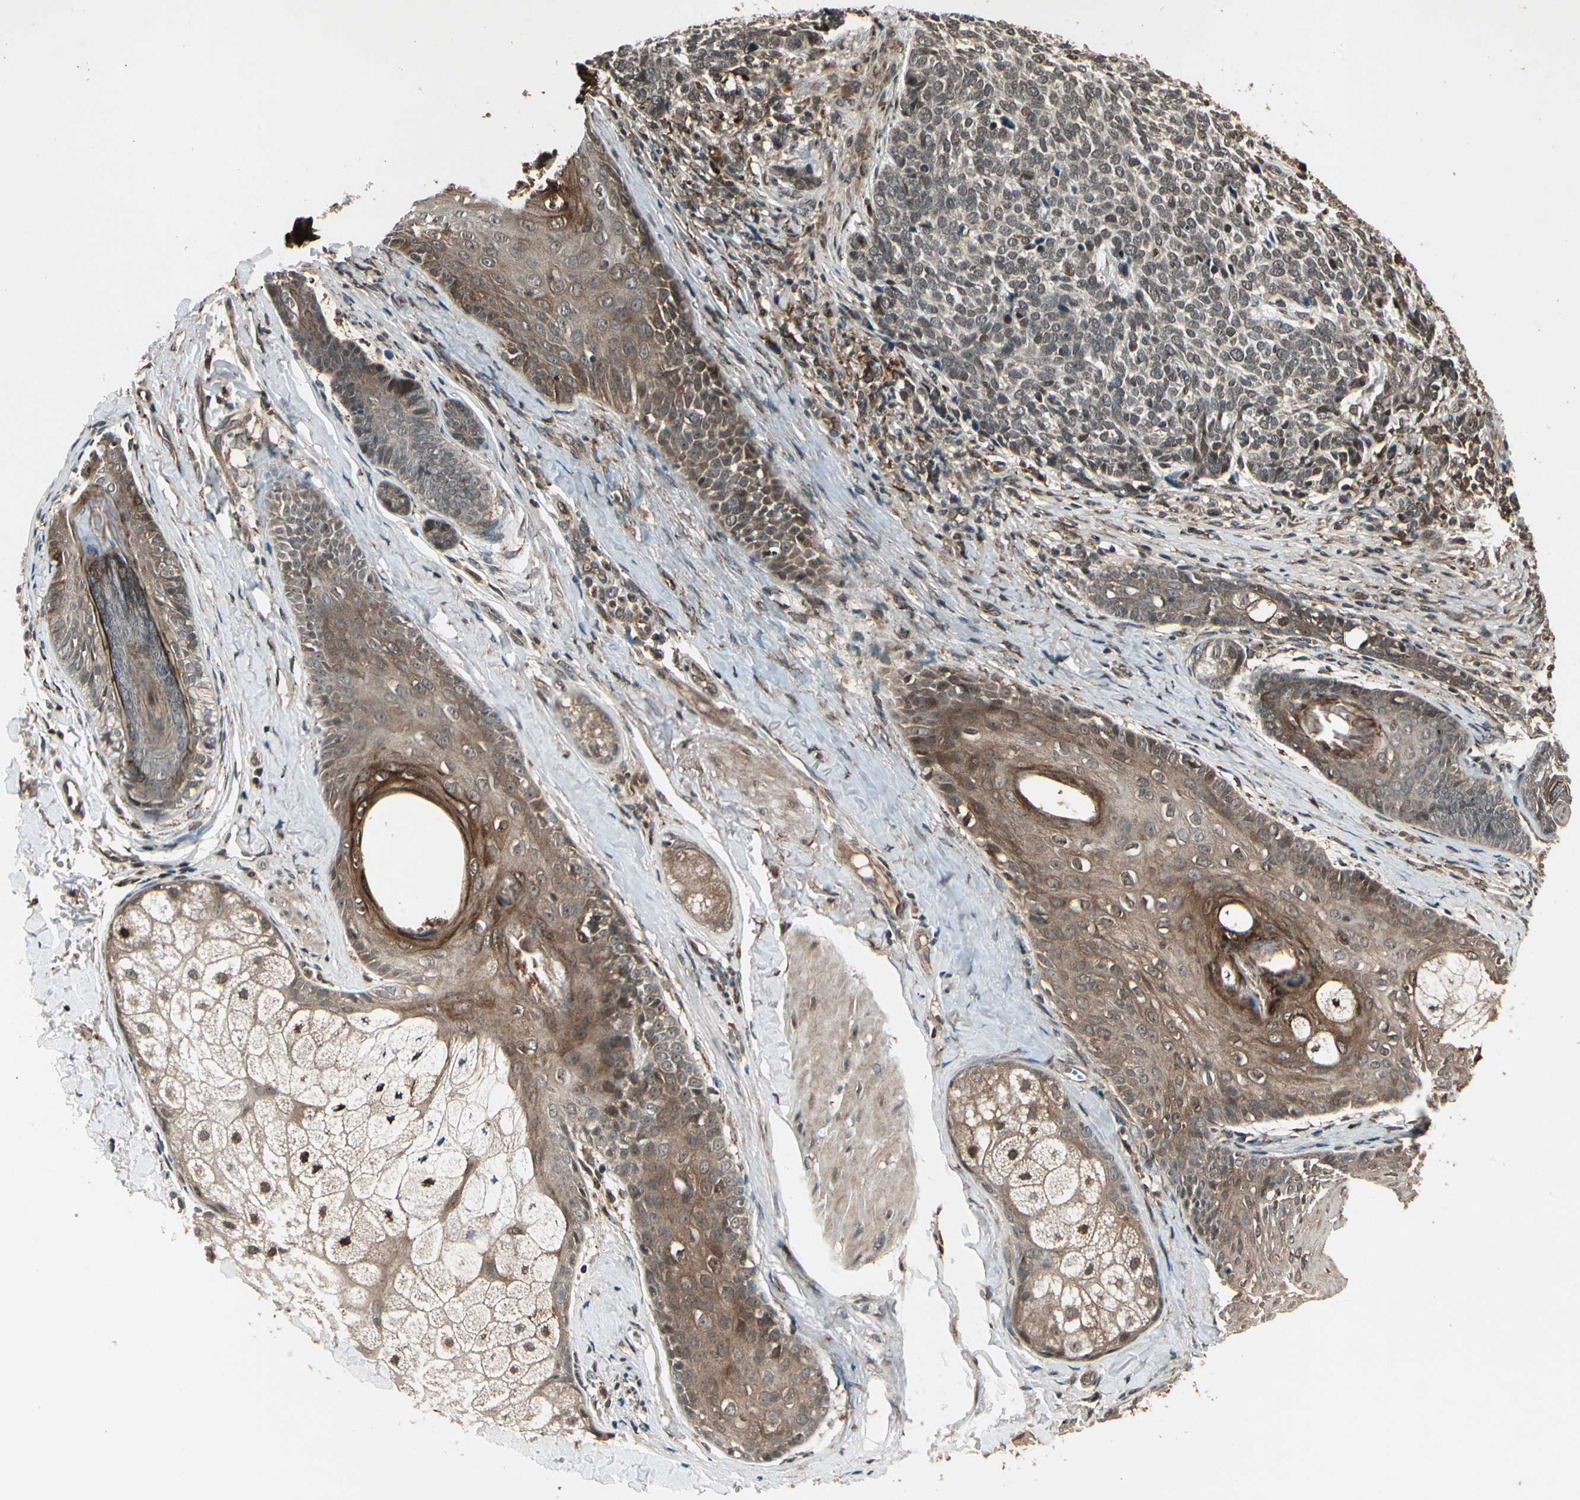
{"staining": {"intensity": "weak", "quantity": "<25%", "location": "cytoplasmic/membranous"}, "tissue": "skin cancer", "cell_type": "Tumor cells", "image_type": "cancer", "snomed": [{"axis": "morphology", "description": "Basal cell carcinoma"}, {"axis": "topography", "description": "Skin"}], "caption": "Immunohistochemistry (IHC) histopathology image of neoplastic tissue: skin cancer (basal cell carcinoma) stained with DAB displays no significant protein expression in tumor cells.", "gene": "GLUL", "patient": {"sex": "male", "age": 84}}